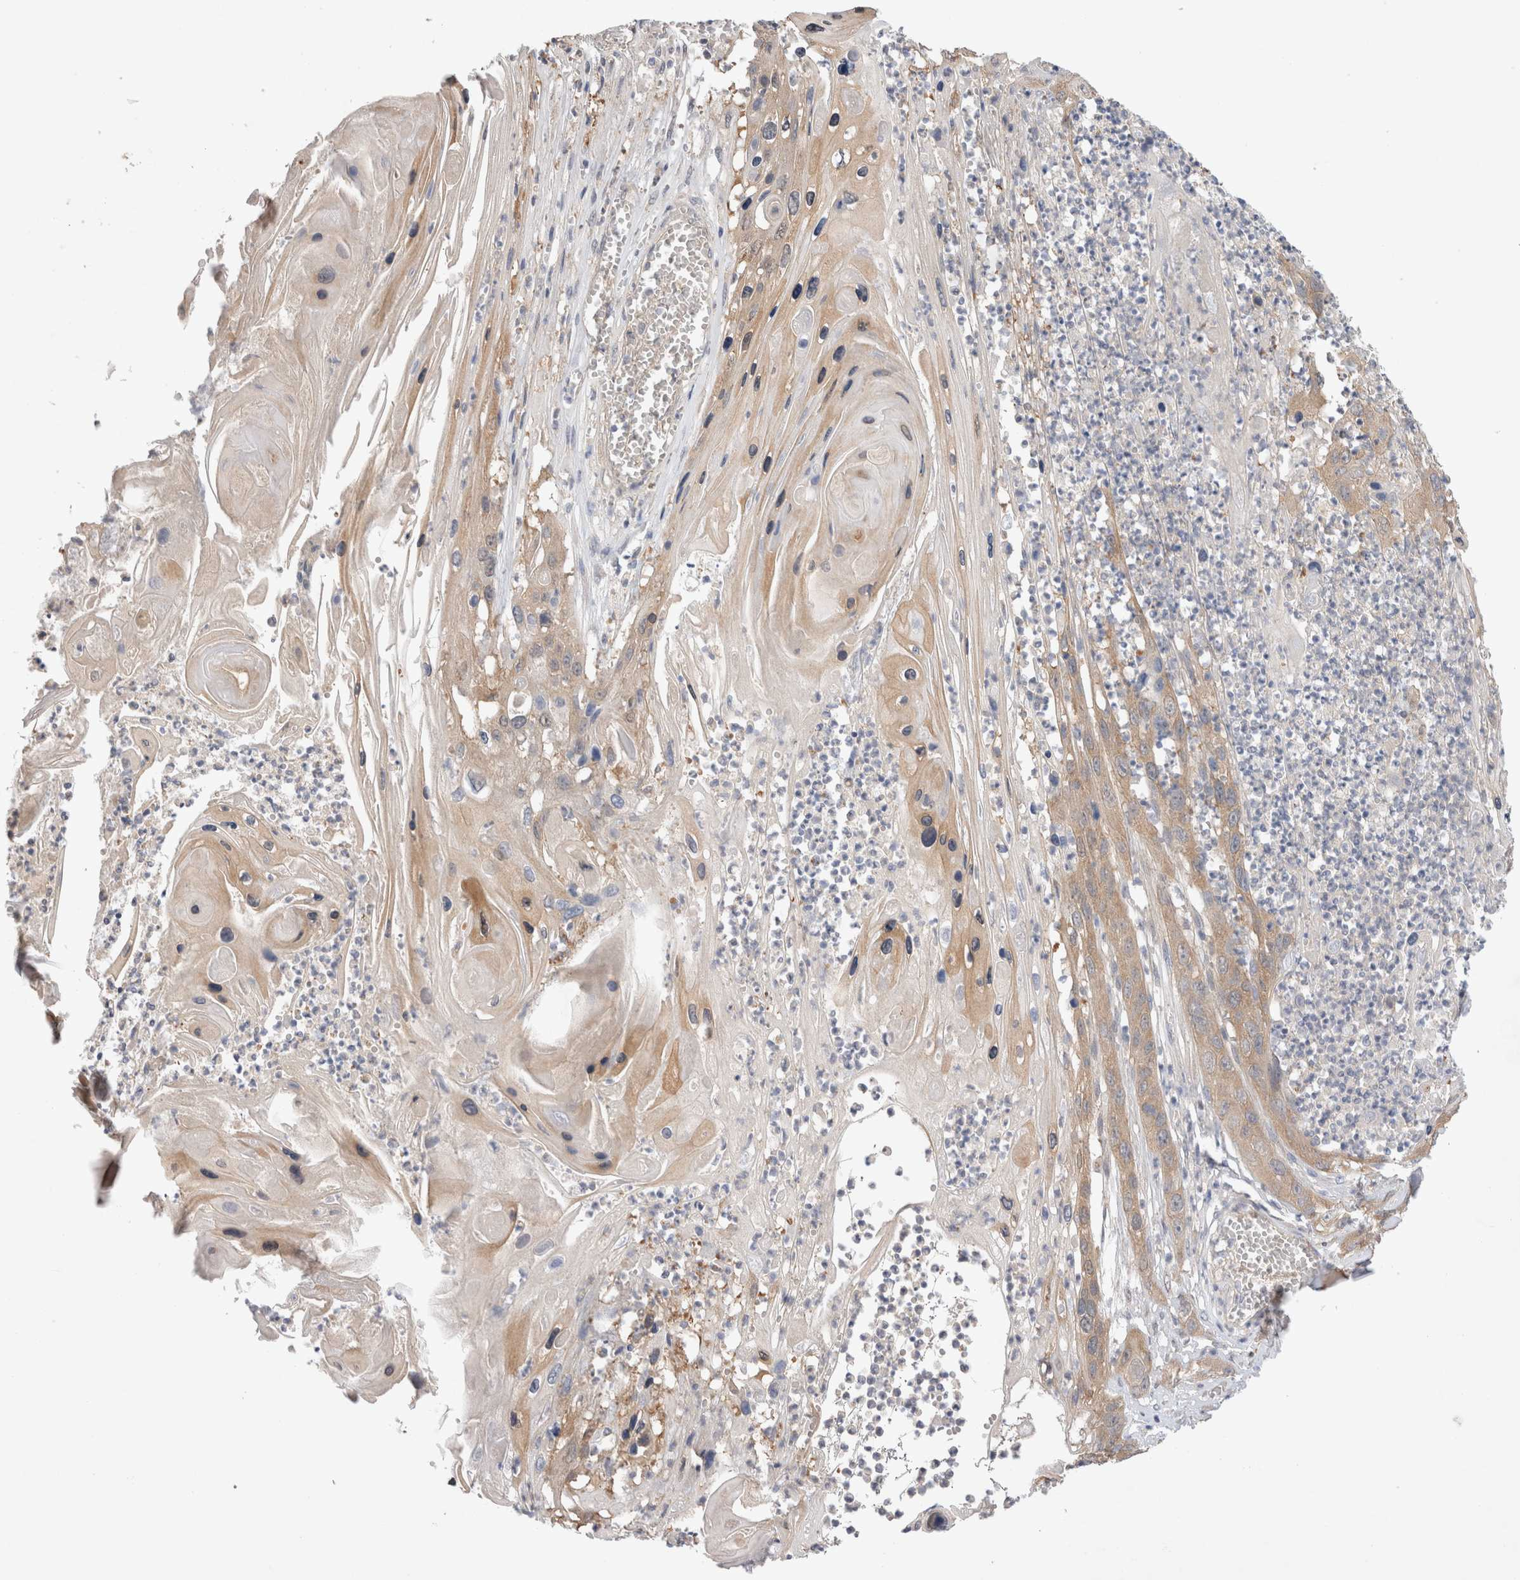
{"staining": {"intensity": "weak", "quantity": "25%-75%", "location": "cytoplasmic/membranous"}, "tissue": "skin cancer", "cell_type": "Tumor cells", "image_type": "cancer", "snomed": [{"axis": "morphology", "description": "Squamous cell carcinoma, NOS"}, {"axis": "topography", "description": "Skin"}], "caption": "An IHC image of neoplastic tissue is shown. Protein staining in brown shows weak cytoplasmic/membranous positivity in skin cancer (squamous cell carcinoma) within tumor cells. The staining is performed using DAB (3,3'-diaminobenzidine) brown chromogen to label protein expression. The nuclei are counter-stained blue using hematoxylin.", "gene": "IFT74", "patient": {"sex": "male", "age": 55}}